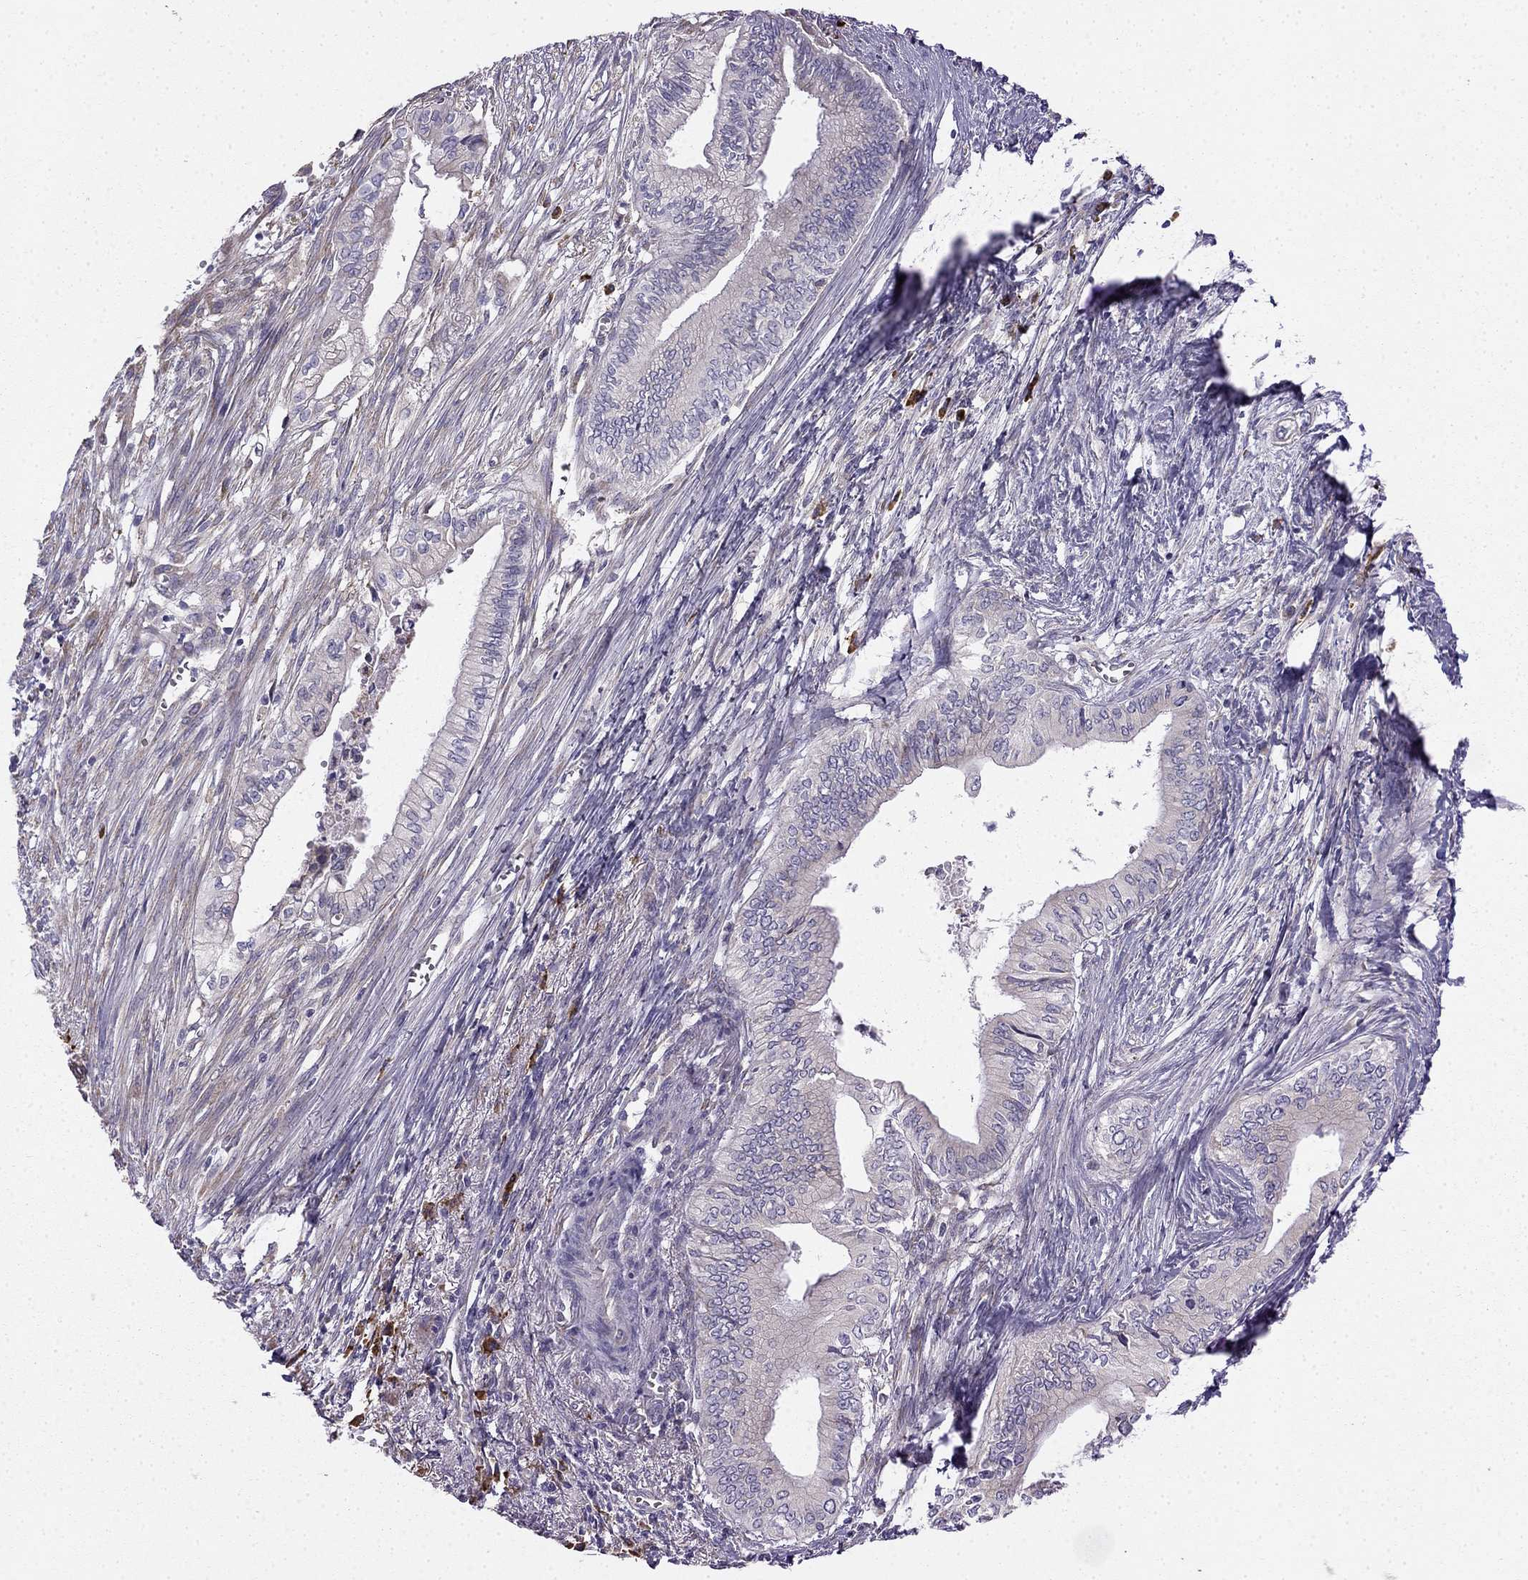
{"staining": {"intensity": "negative", "quantity": "none", "location": "none"}, "tissue": "pancreatic cancer", "cell_type": "Tumor cells", "image_type": "cancer", "snomed": [{"axis": "morphology", "description": "Adenocarcinoma, NOS"}, {"axis": "topography", "description": "Pancreas"}], "caption": "Immunohistochemical staining of adenocarcinoma (pancreatic) shows no significant expression in tumor cells.", "gene": "LONRF2", "patient": {"sex": "female", "age": 61}}